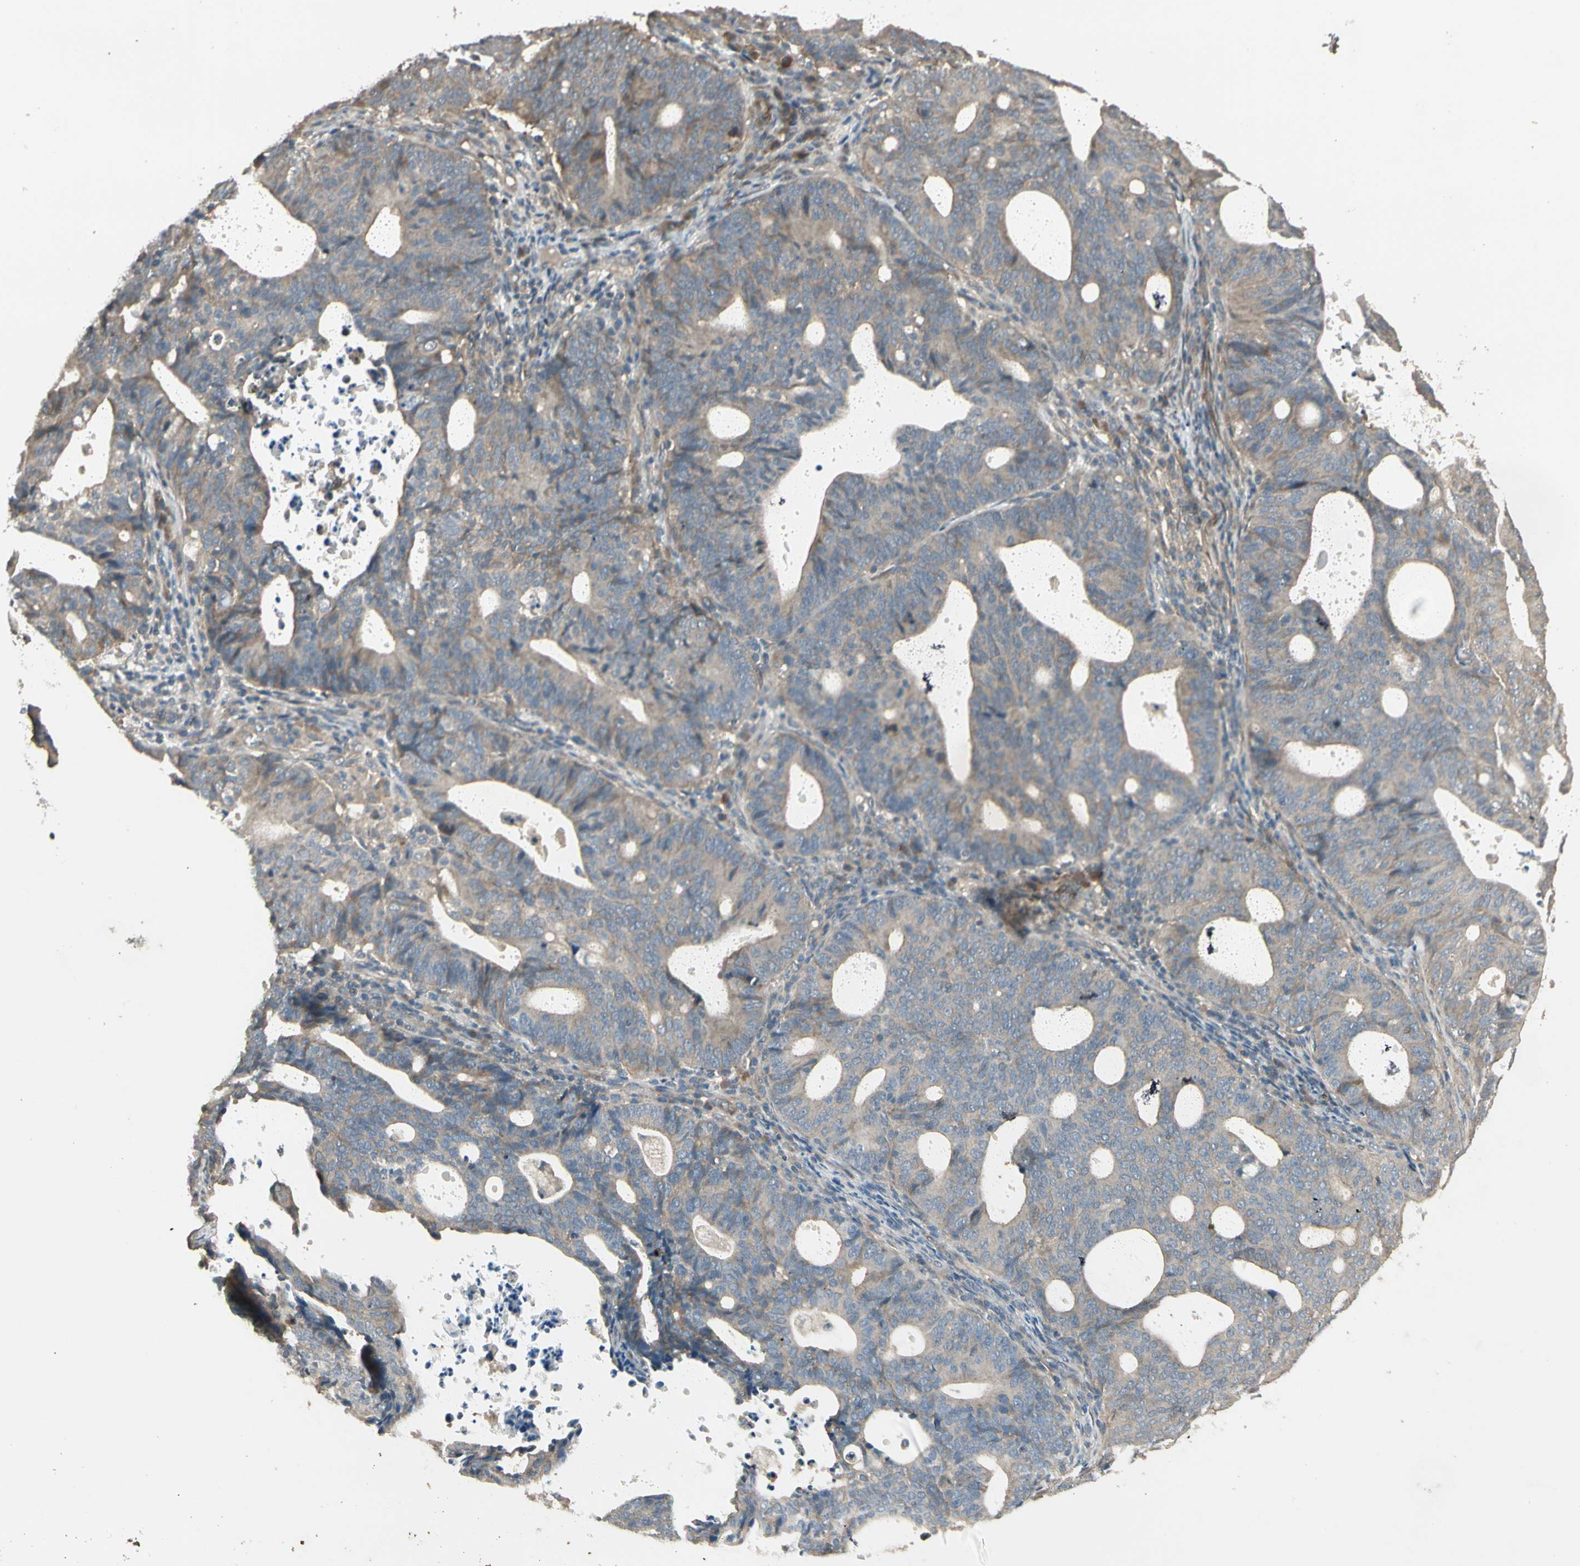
{"staining": {"intensity": "weak", "quantity": ">75%", "location": "cytoplasmic/membranous"}, "tissue": "endometrial cancer", "cell_type": "Tumor cells", "image_type": "cancer", "snomed": [{"axis": "morphology", "description": "Adenocarcinoma, NOS"}, {"axis": "topography", "description": "Uterus"}], "caption": "Protein expression analysis of human endometrial cancer reveals weak cytoplasmic/membranous positivity in about >75% of tumor cells.", "gene": "ACVR1", "patient": {"sex": "female", "age": 83}}